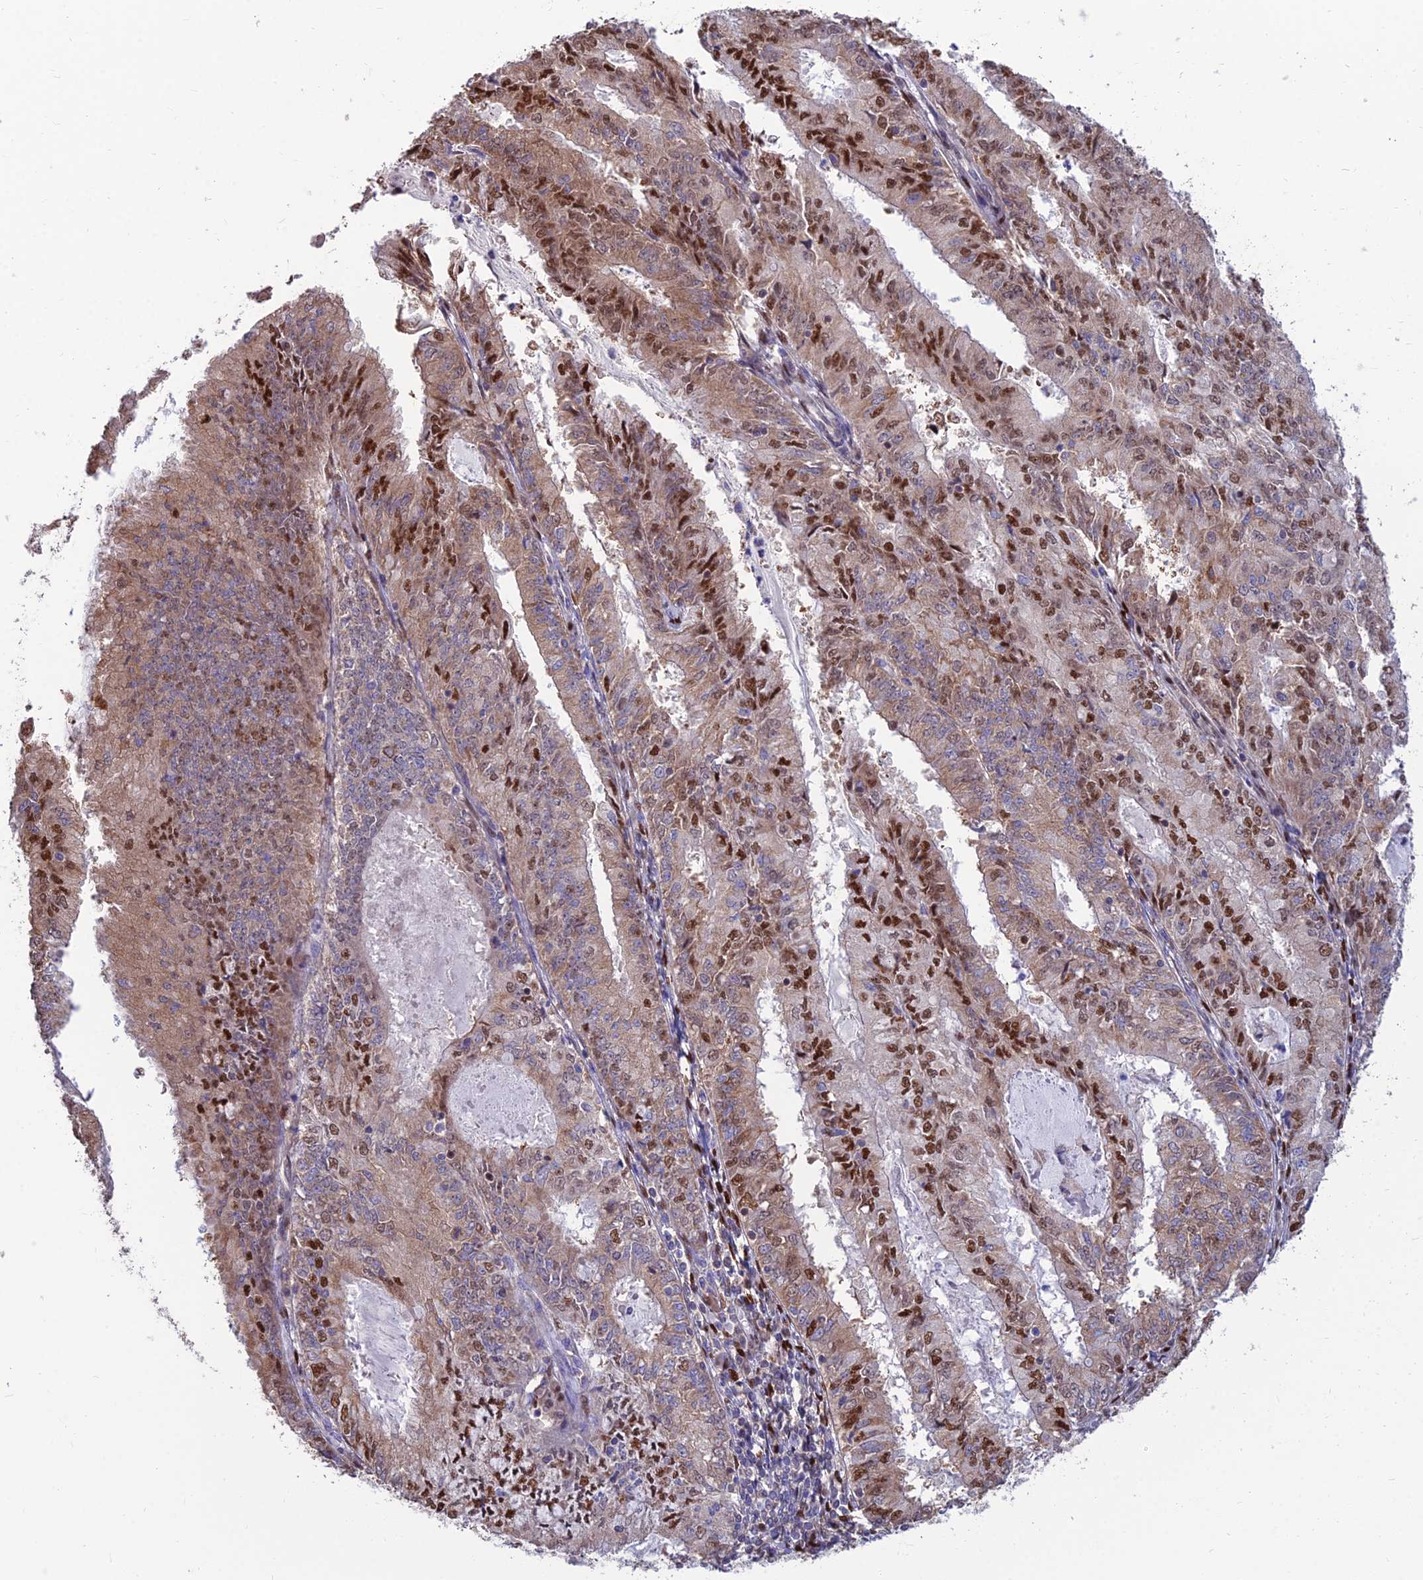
{"staining": {"intensity": "strong", "quantity": "25%-75%", "location": "nuclear"}, "tissue": "endometrial cancer", "cell_type": "Tumor cells", "image_type": "cancer", "snomed": [{"axis": "morphology", "description": "Adenocarcinoma, NOS"}, {"axis": "topography", "description": "Endometrium"}], "caption": "Endometrial cancer (adenocarcinoma) tissue reveals strong nuclear positivity in approximately 25%-75% of tumor cells", "gene": "DNPEP", "patient": {"sex": "female", "age": 57}}